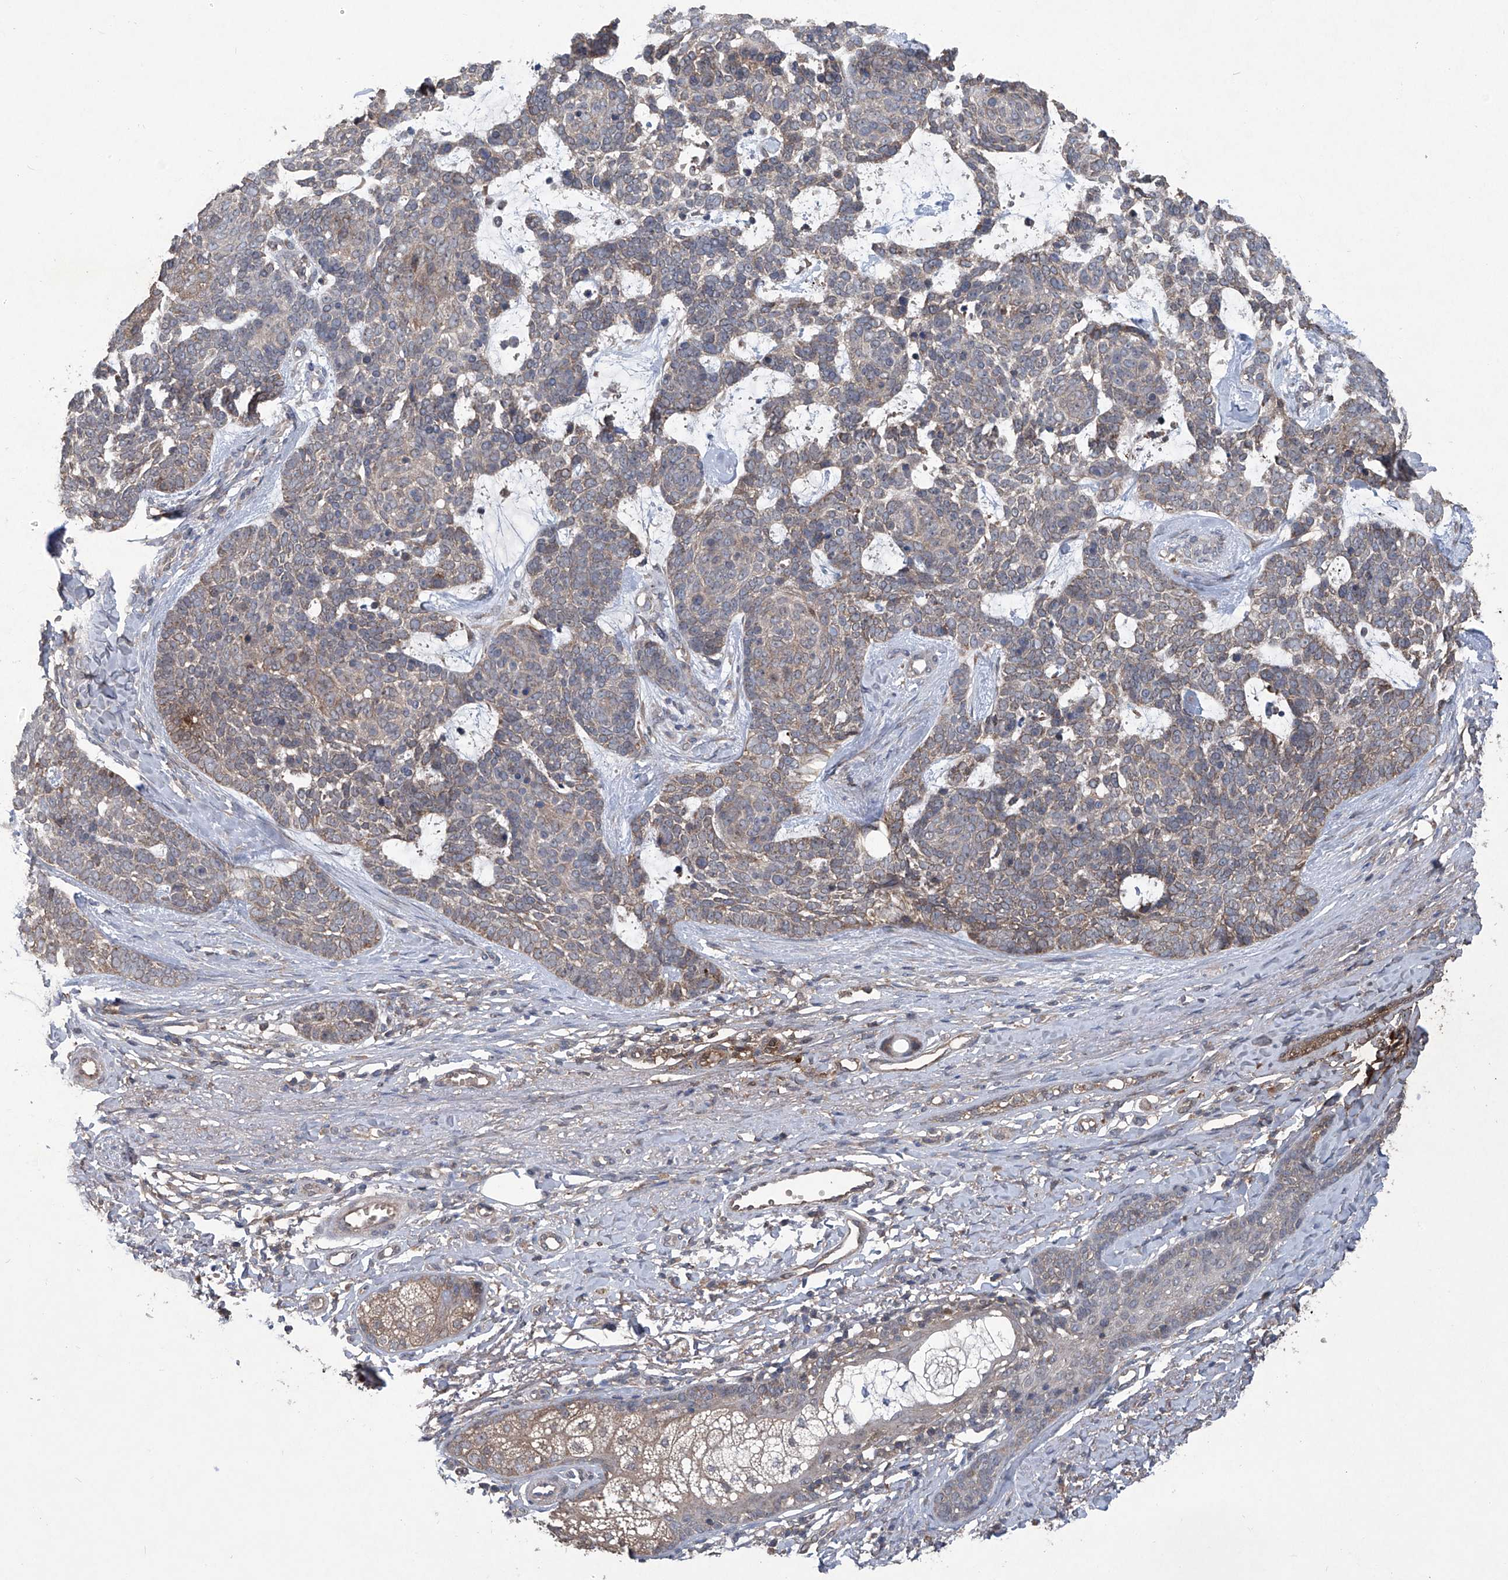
{"staining": {"intensity": "weak", "quantity": "<25%", "location": "cytoplasmic/membranous"}, "tissue": "skin cancer", "cell_type": "Tumor cells", "image_type": "cancer", "snomed": [{"axis": "morphology", "description": "Basal cell carcinoma"}, {"axis": "topography", "description": "Skin"}], "caption": "This is an immunohistochemistry image of basal cell carcinoma (skin). There is no positivity in tumor cells.", "gene": "SUMF2", "patient": {"sex": "female", "age": 81}}